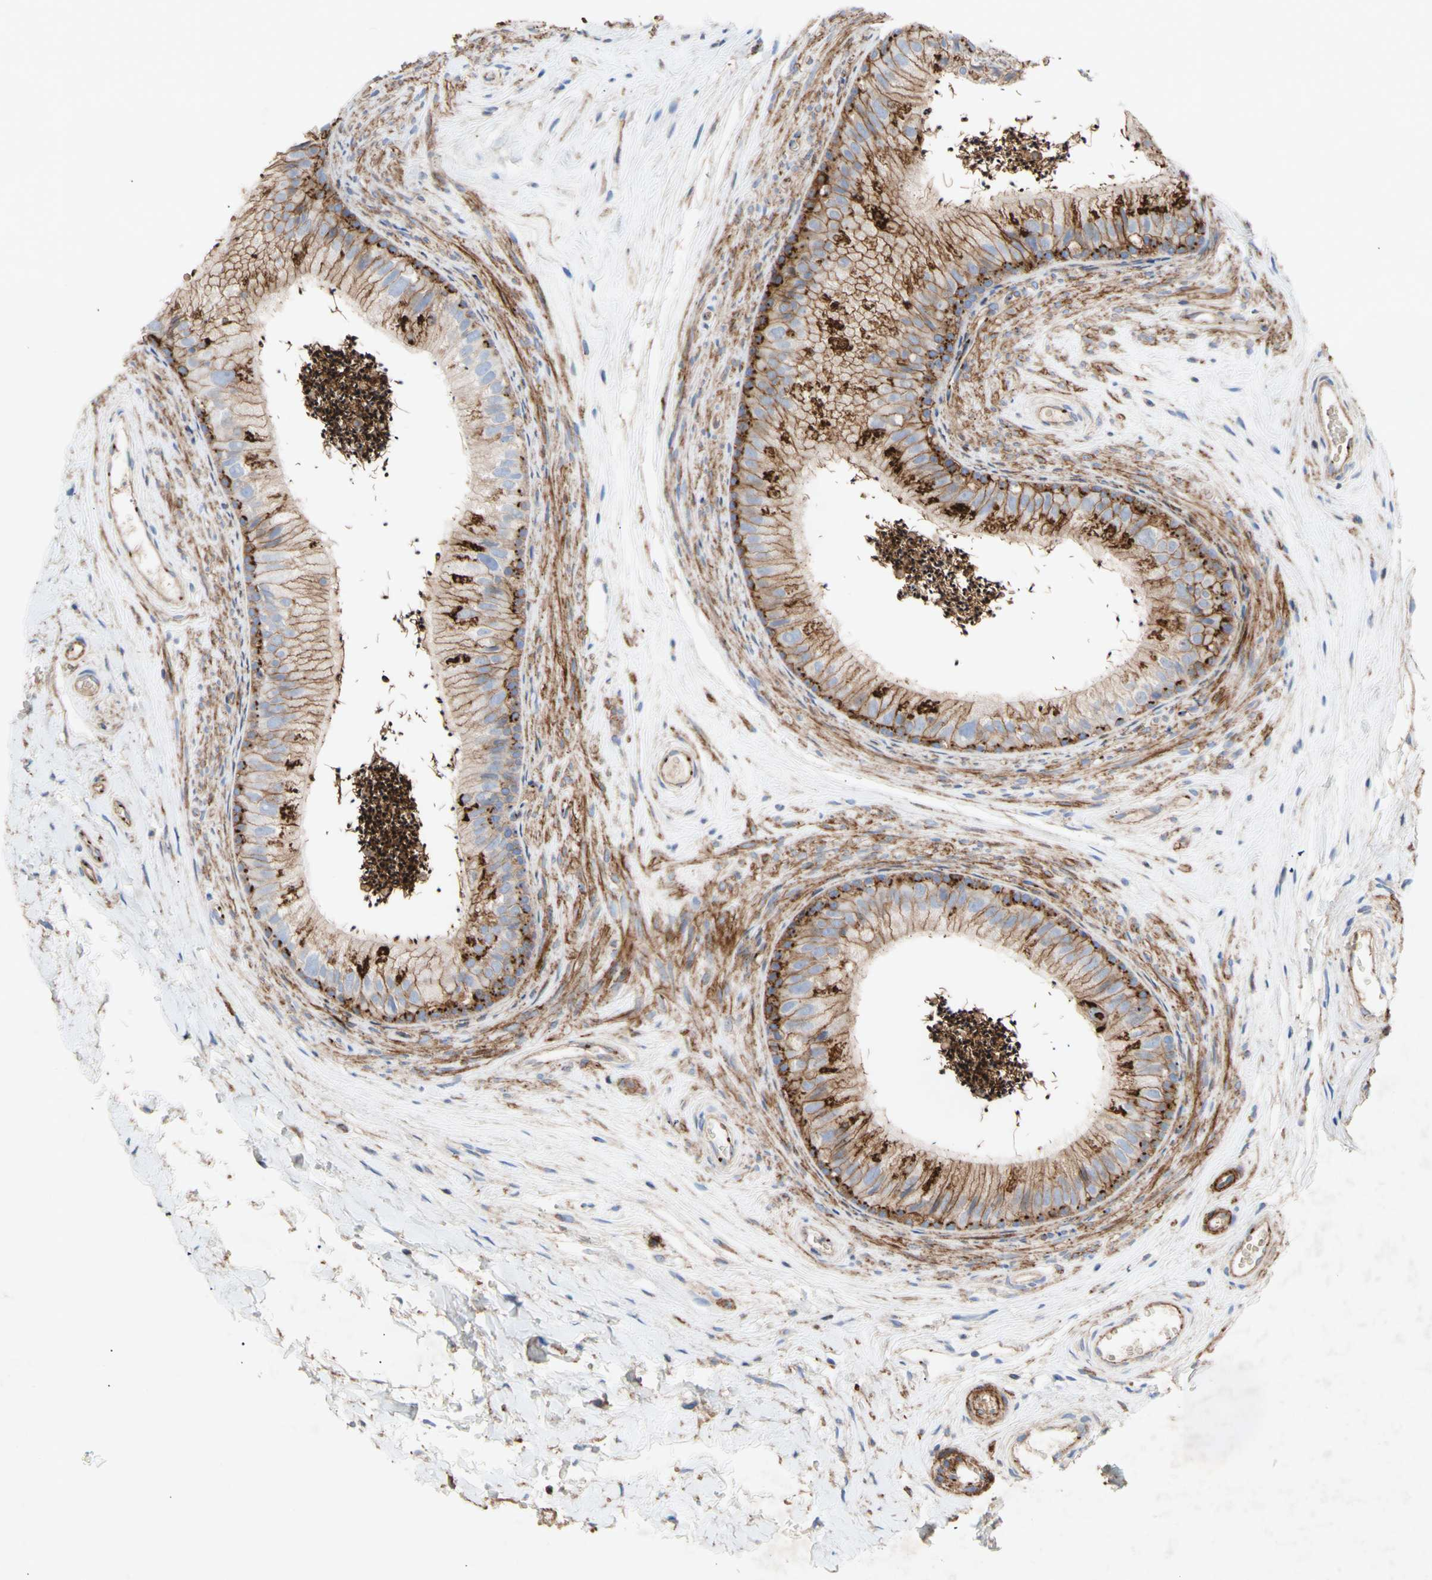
{"staining": {"intensity": "strong", "quantity": ">75%", "location": "cytoplasmic/membranous"}, "tissue": "epididymis", "cell_type": "Glandular cells", "image_type": "normal", "snomed": [{"axis": "morphology", "description": "Normal tissue, NOS"}, {"axis": "topography", "description": "Epididymis"}], "caption": "Epididymis was stained to show a protein in brown. There is high levels of strong cytoplasmic/membranous expression in approximately >75% of glandular cells. (brown staining indicates protein expression, while blue staining denotes nuclei).", "gene": "ATP2A3", "patient": {"sex": "male", "age": 56}}